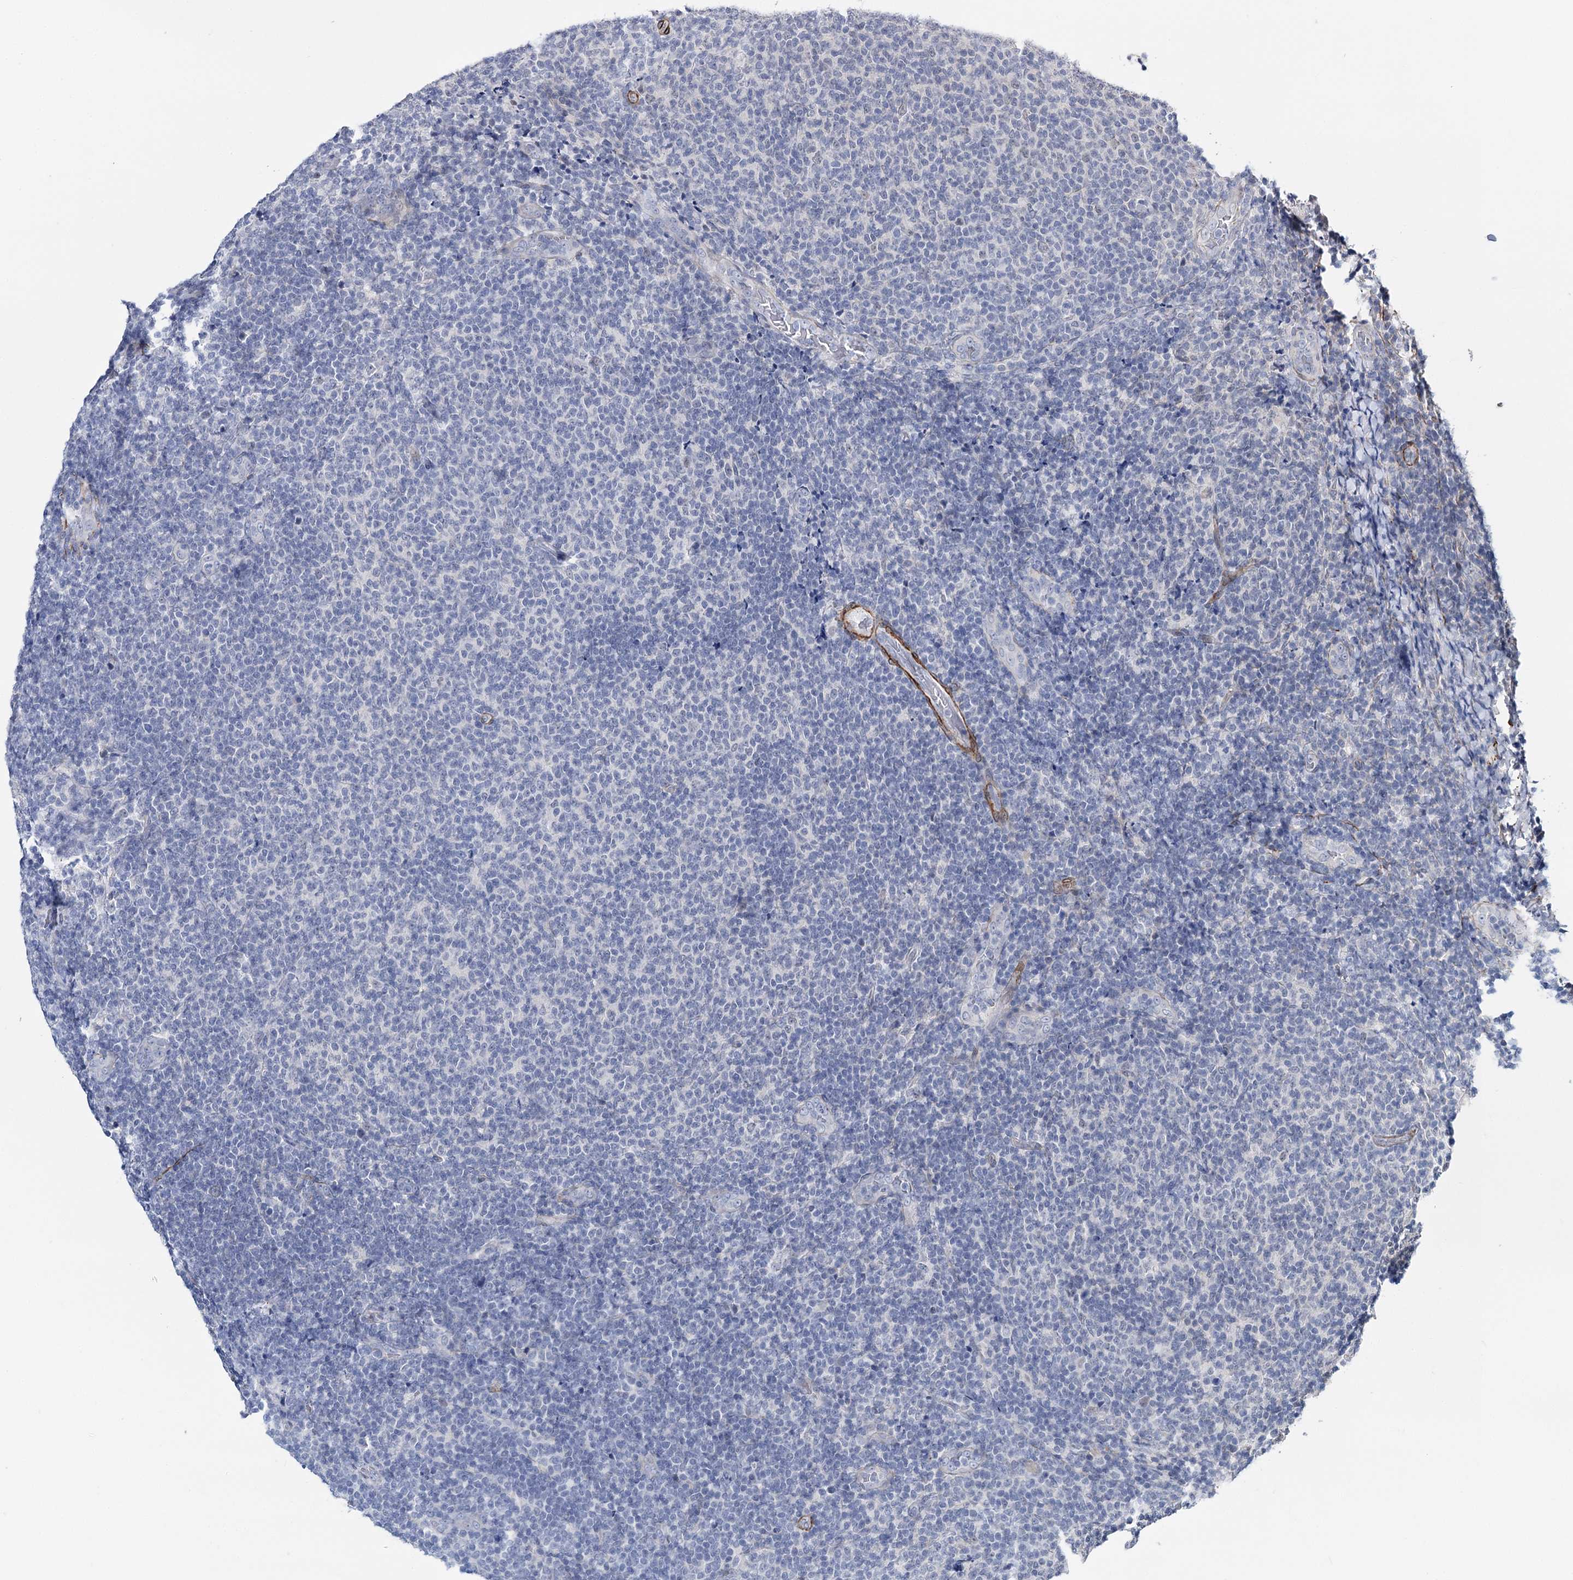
{"staining": {"intensity": "negative", "quantity": "none", "location": "none"}, "tissue": "lymphoma", "cell_type": "Tumor cells", "image_type": "cancer", "snomed": [{"axis": "morphology", "description": "Malignant lymphoma, non-Hodgkin's type, Low grade"}, {"axis": "topography", "description": "Lymph node"}], "caption": "An immunohistochemistry histopathology image of low-grade malignant lymphoma, non-Hodgkin's type is shown. There is no staining in tumor cells of low-grade malignant lymphoma, non-Hodgkin's type.", "gene": "CFAP46", "patient": {"sex": "male", "age": 66}}